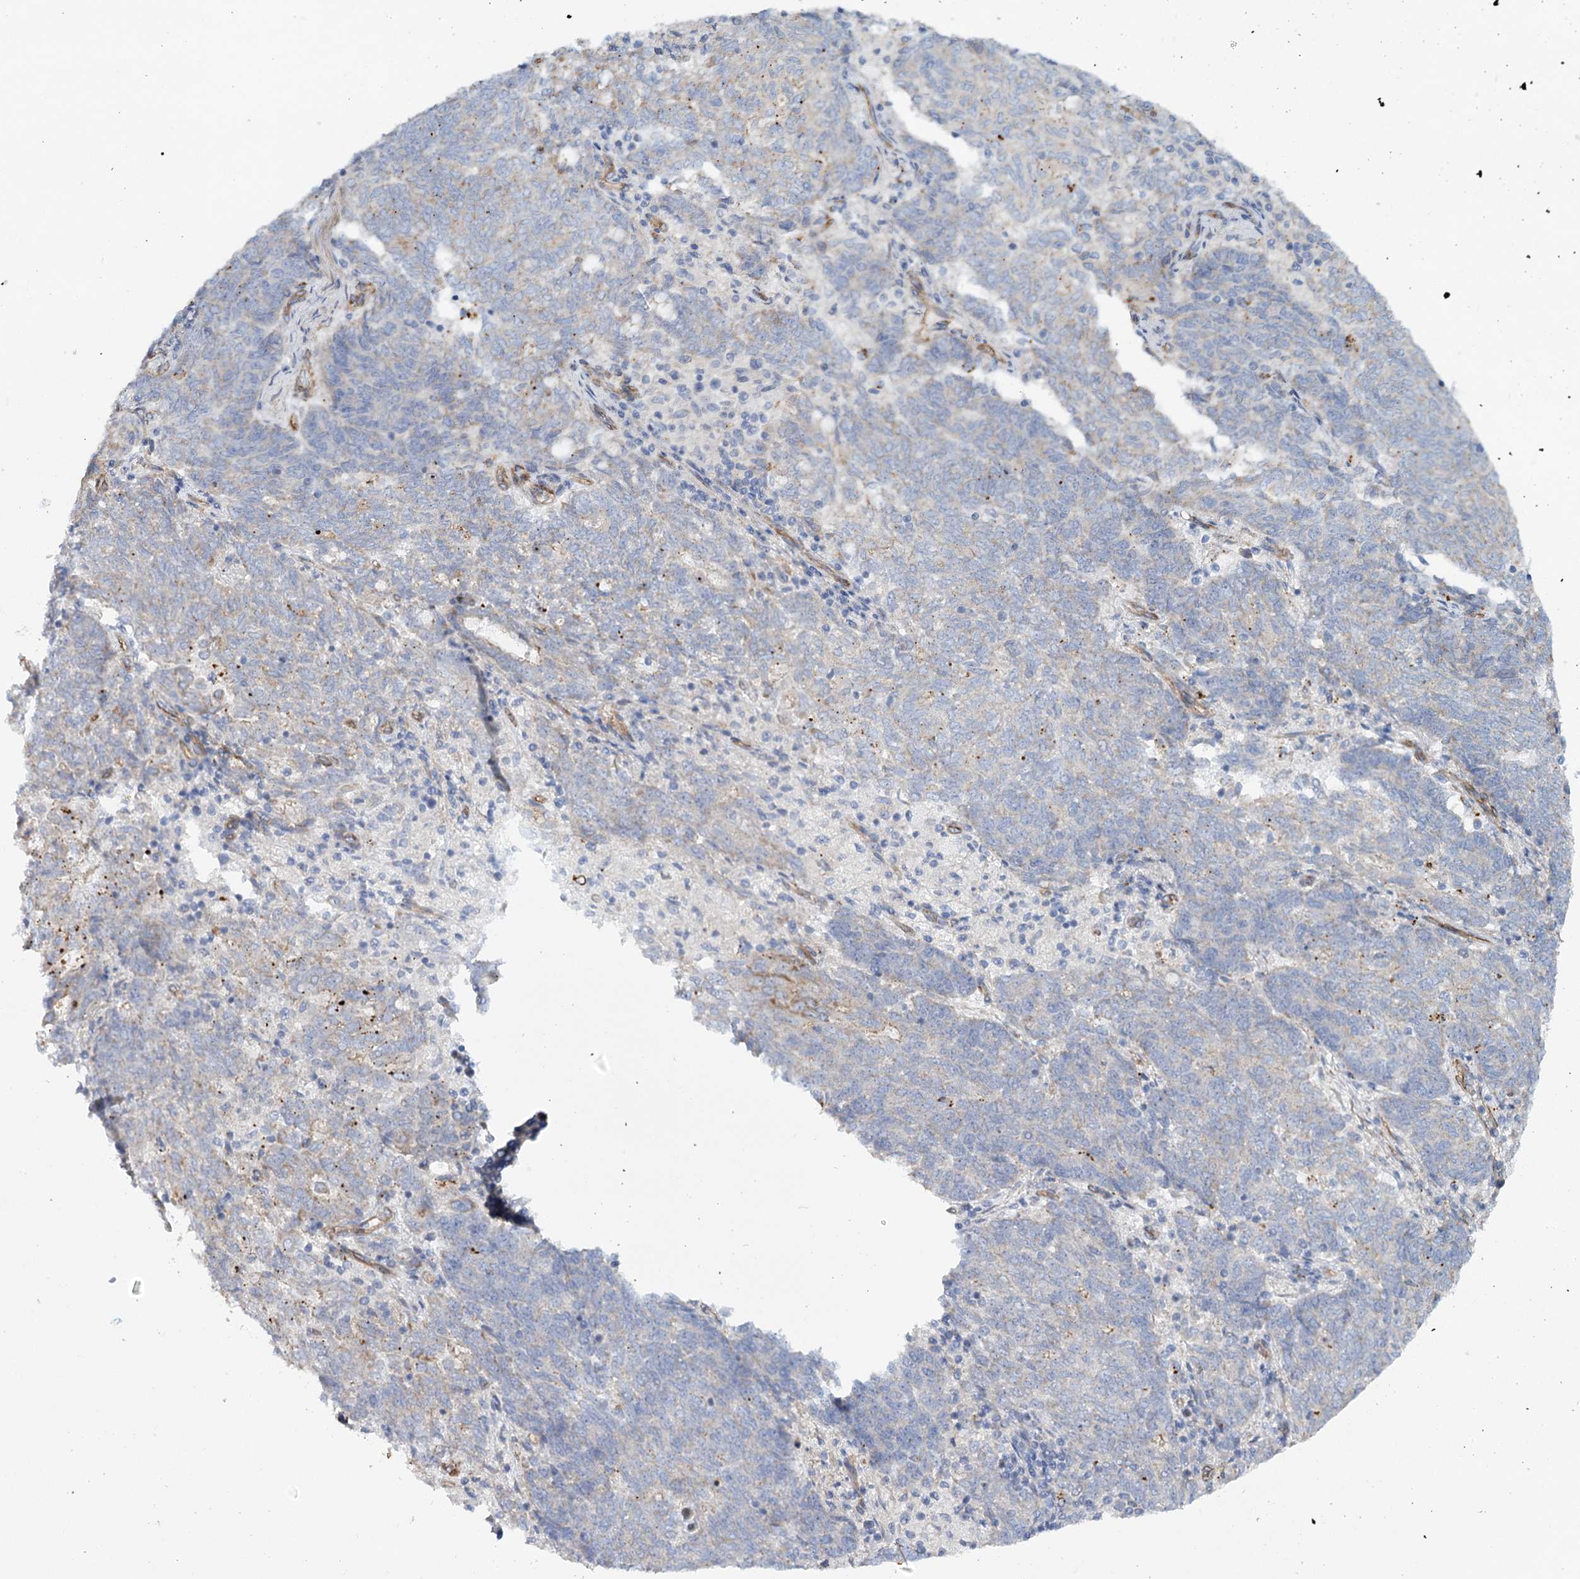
{"staining": {"intensity": "weak", "quantity": "<25%", "location": "cytoplasmic/membranous"}, "tissue": "endometrial cancer", "cell_type": "Tumor cells", "image_type": "cancer", "snomed": [{"axis": "morphology", "description": "Adenocarcinoma, NOS"}, {"axis": "topography", "description": "Endometrium"}], "caption": "Adenocarcinoma (endometrial) was stained to show a protein in brown. There is no significant positivity in tumor cells.", "gene": "TMEM164", "patient": {"sex": "female", "age": 80}}